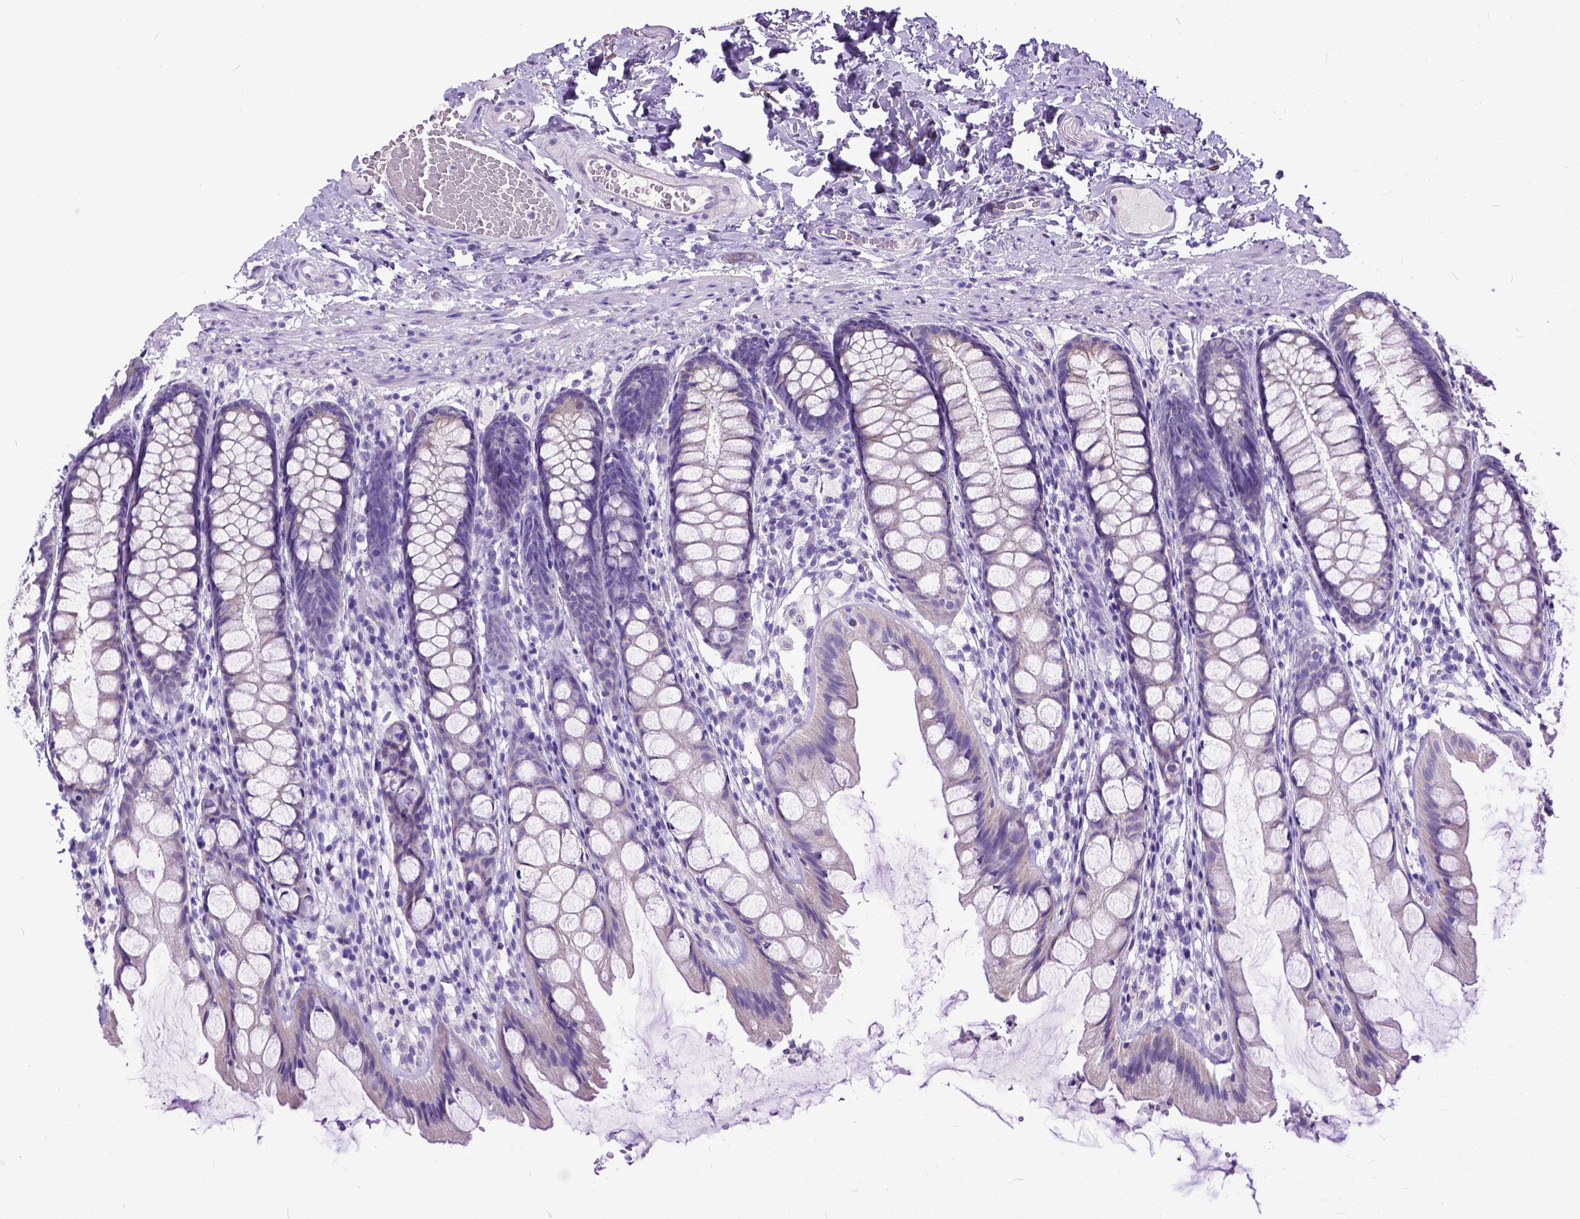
{"staining": {"intensity": "negative", "quantity": "none", "location": "none"}, "tissue": "colon", "cell_type": "Endothelial cells", "image_type": "normal", "snomed": [{"axis": "morphology", "description": "Normal tissue, NOS"}, {"axis": "topography", "description": "Colon"}], "caption": "Benign colon was stained to show a protein in brown. There is no significant staining in endothelial cells.", "gene": "PPL", "patient": {"sex": "male", "age": 47}}